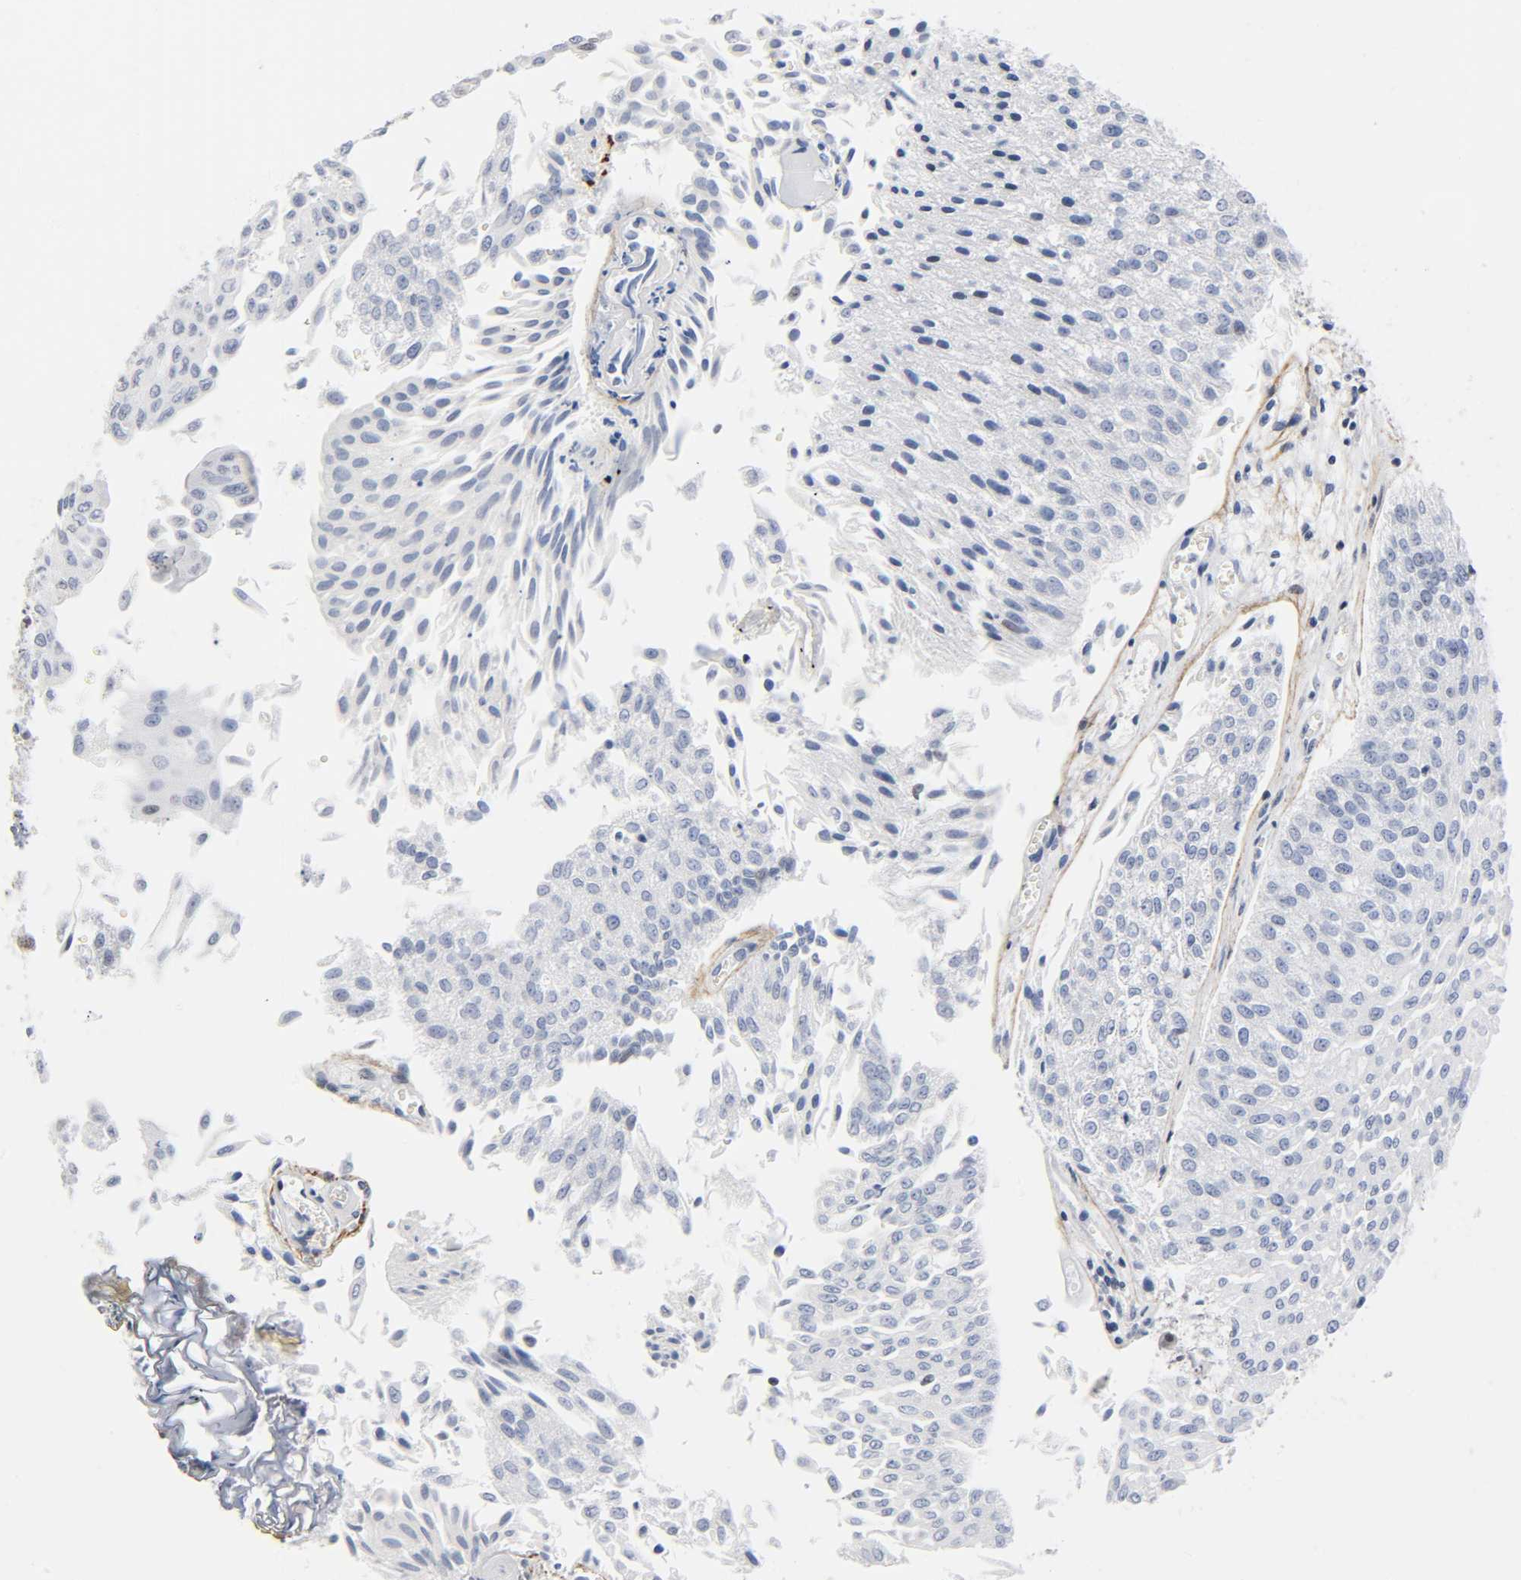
{"staining": {"intensity": "negative", "quantity": "none", "location": "none"}, "tissue": "urothelial cancer", "cell_type": "Tumor cells", "image_type": "cancer", "snomed": [{"axis": "morphology", "description": "Urothelial carcinoma, Low grade"}, {"axis": "topography", "description": "Urinary bladder"}], "caption": "Human urothelial carcinoma (low-grade) stained for a protein using immunohistochemistry exhibits no staining in tumor cells.", "gene": "DIDO1", "patient": {"sex": "male", "age": 86}}